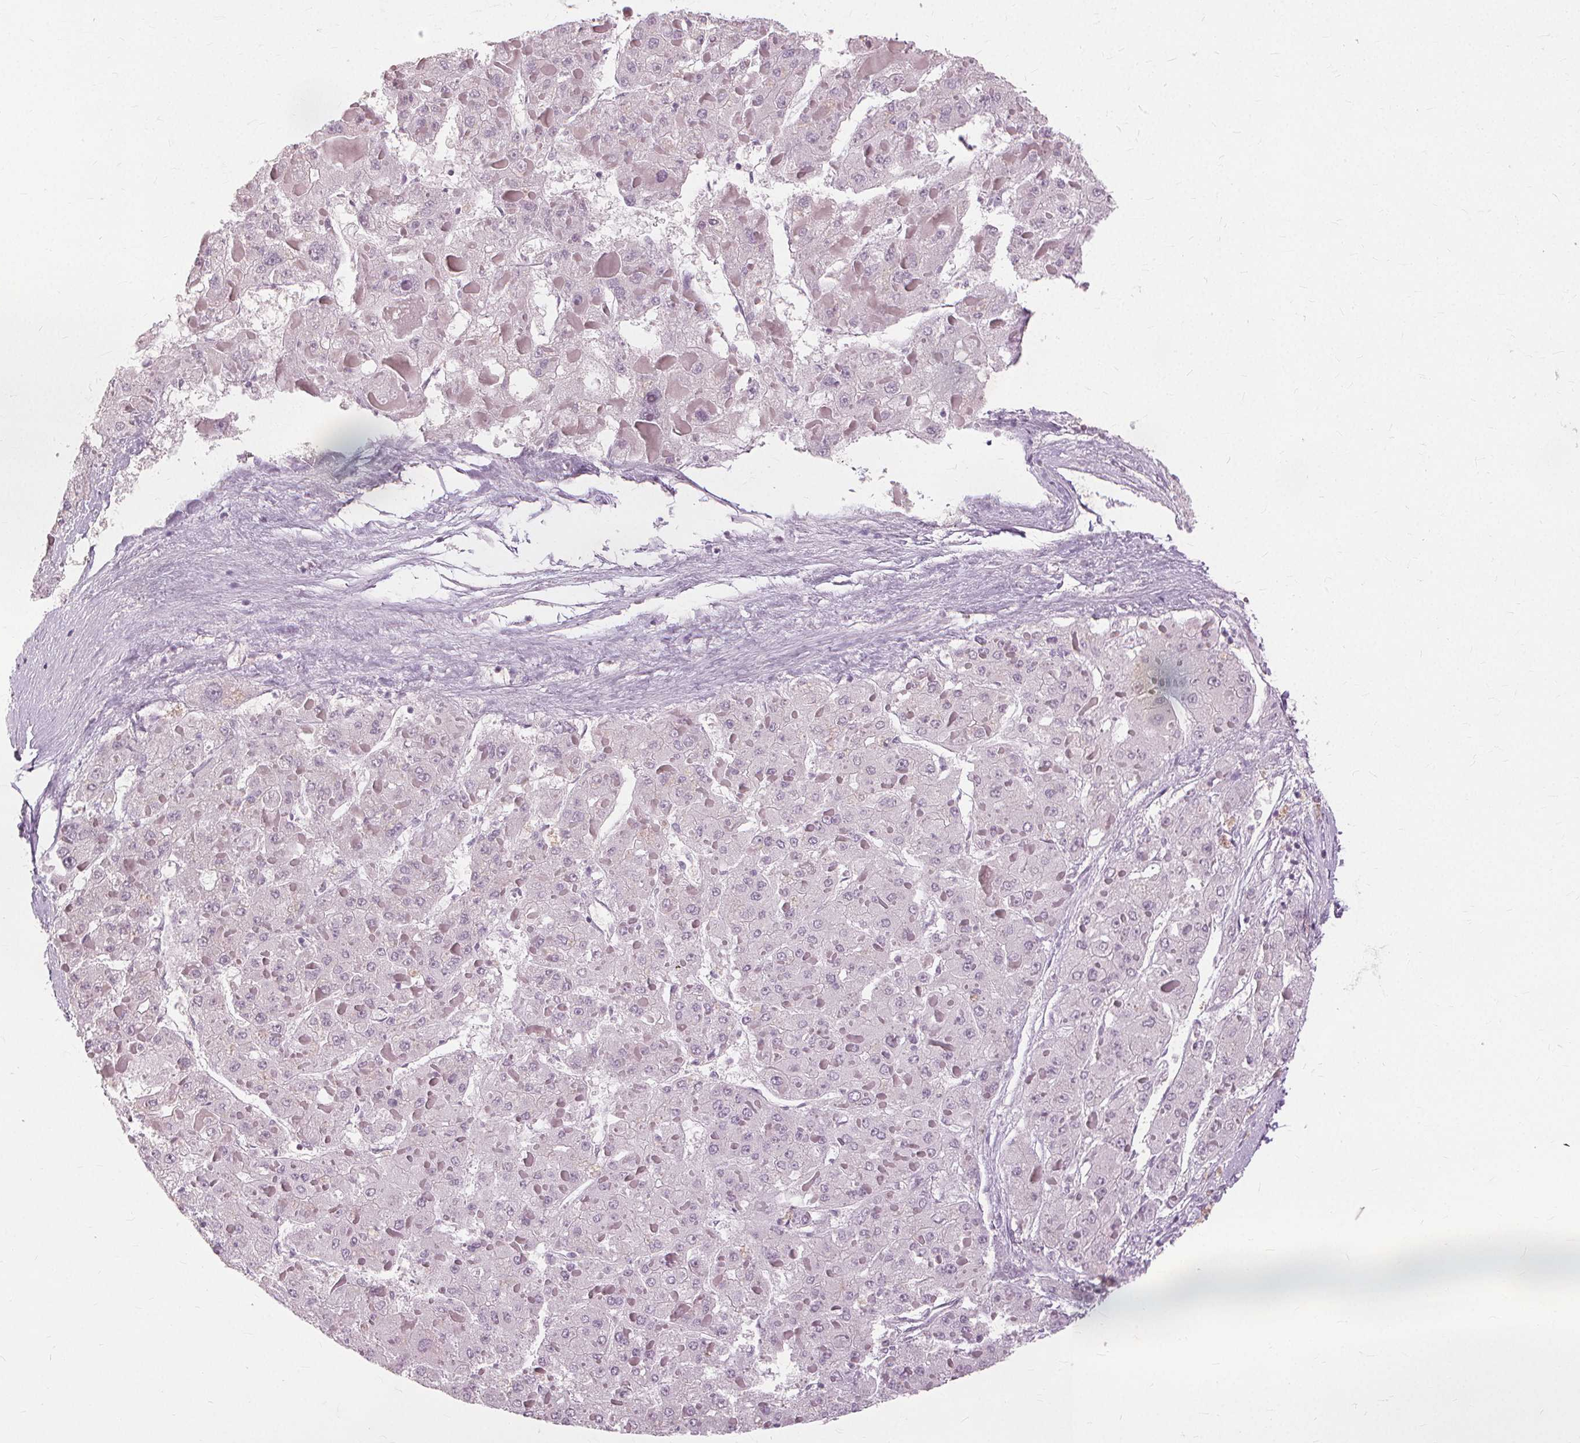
{"staining": {"intensity": "negative", "quantity": "none", "location": "none"}, "tissue": "liver cancer", "cell_type": "Tumor cells", "image_type": "cancer", "snomed": [{"axis": "morphology", "description": "Carcinoma, Hepatocellular, NOS"}, {"axis": "topography", "description": "Liver"}], "caption": "Tumor cells show no significant protein staining in liver cancer (hepatocellular carcinoma). The staining was performed using DAB to visualize the protein expression in brown, while the nuclei were stained in blue with hematoxylin (Magnification: 20x).", "gene": "SFTPD", "patient": {"sex": "female", "age": 73}}